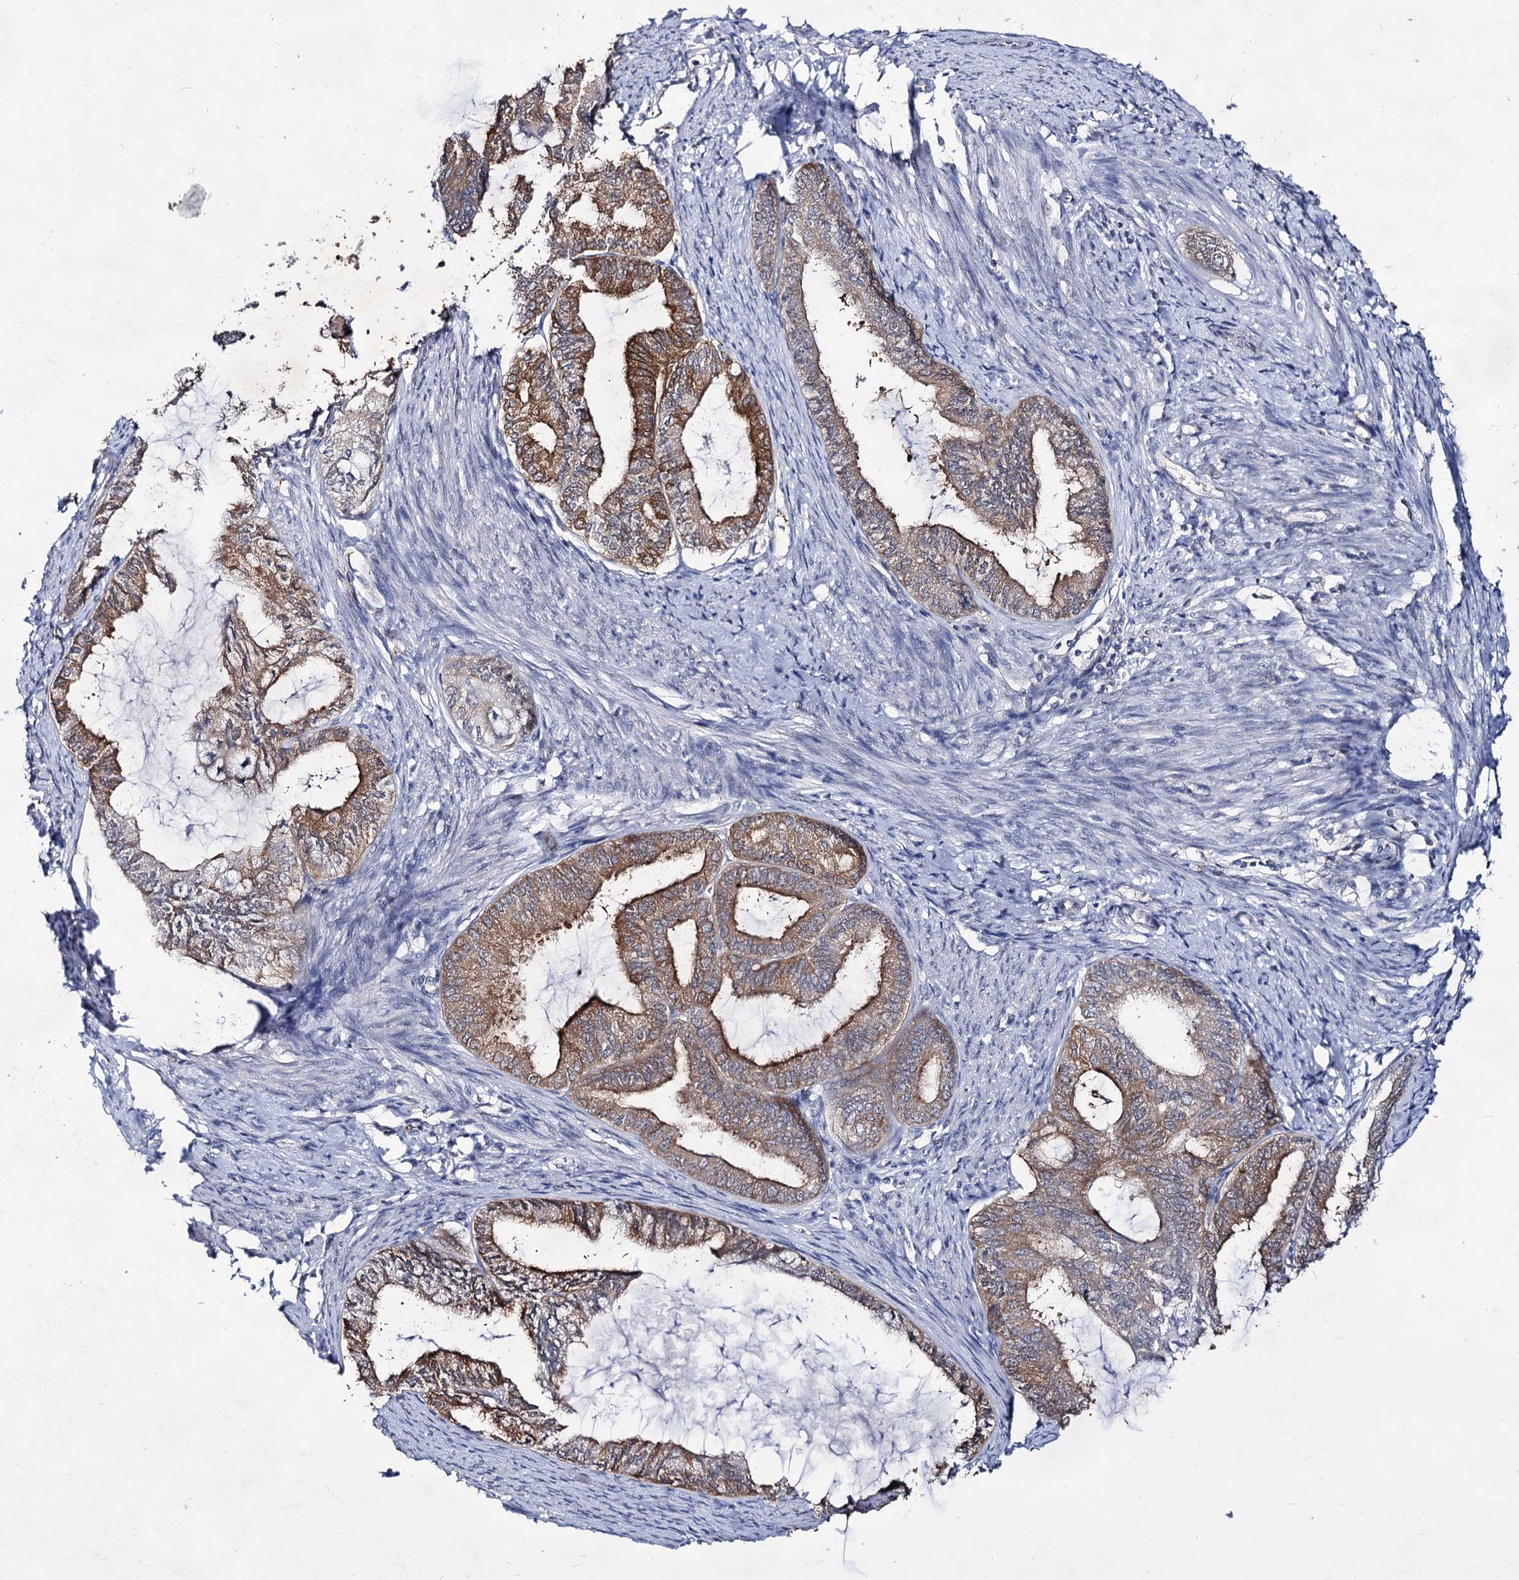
{"staining": {"intensity": "moderate", "quantity": ">75%", "location": "cytoplasmic/membranous"}, "tissue": "endometrial cancer", "cell_type": "Tumor cells", "image_type": "cancer", "snomed": [{"axis": "morphology", "description": "Adenocarcinoma, NOS"}, {"axis": "topography", "description": "Endometrium"}], "caption": "Moderate cytoplasmic/membranous positivity for a protein is appreciated in about >75% of tumor cells of adenocarcinoma (endometrial) using immunohistochemistry.", "gene": "ARFIP2", "patient": {"sex": "female", "age": 86}}